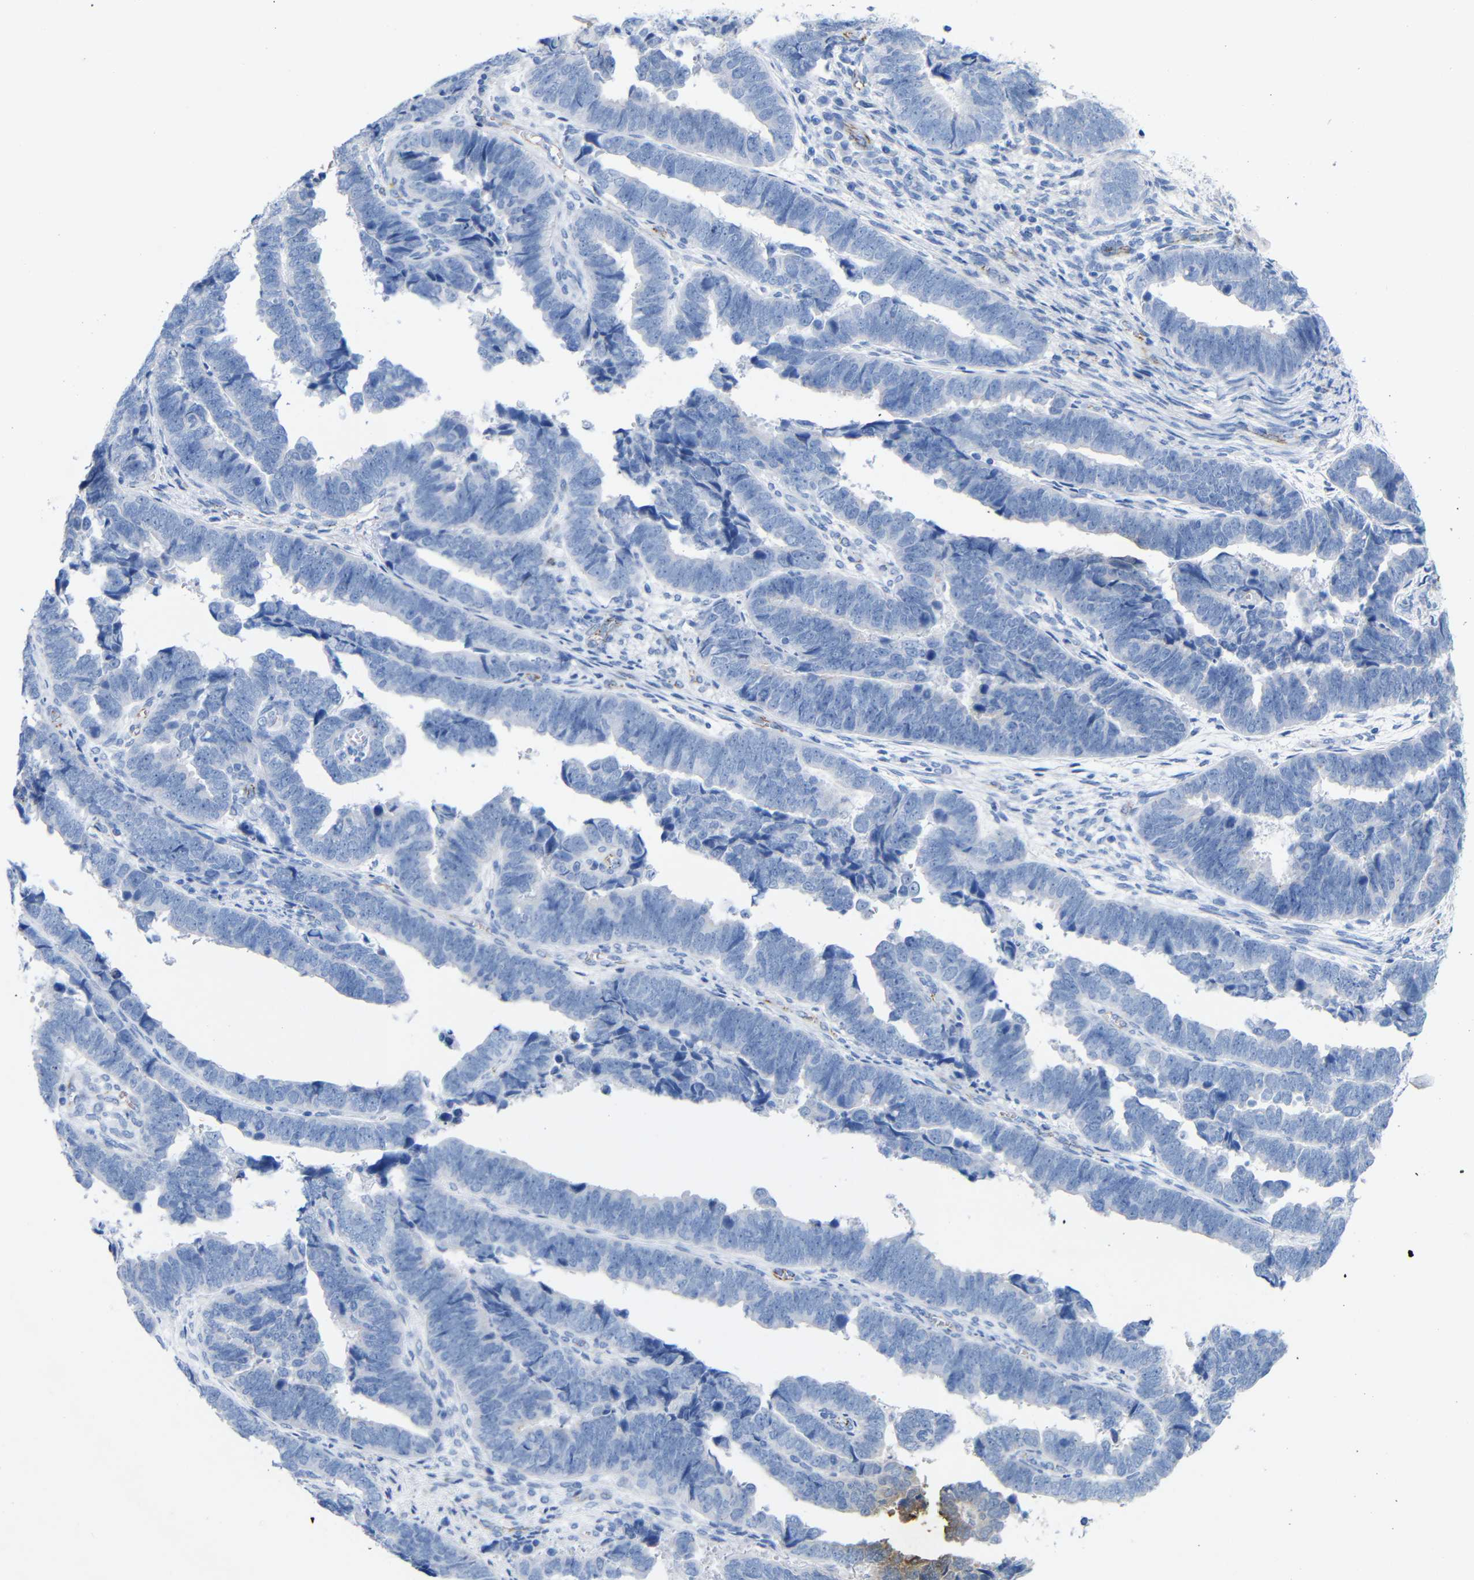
{"staining": {"intensity": "negative", "quantity": "none", "location": "none"}, "tissue": "endometrial cancer", "cell_type": "Tumor cells", "image_type": "cancer", "snomed": [{"axis": "morphology", "description": "Adenocarcinoma, NOS"}, {"axis": "topography", "description": "Endometrium"}], "caption": "Tumor cells show no significant protein positivity in endometrial cancer.", "gene": "CGNL1", "patient": {"sex": "female", "age": 75}}